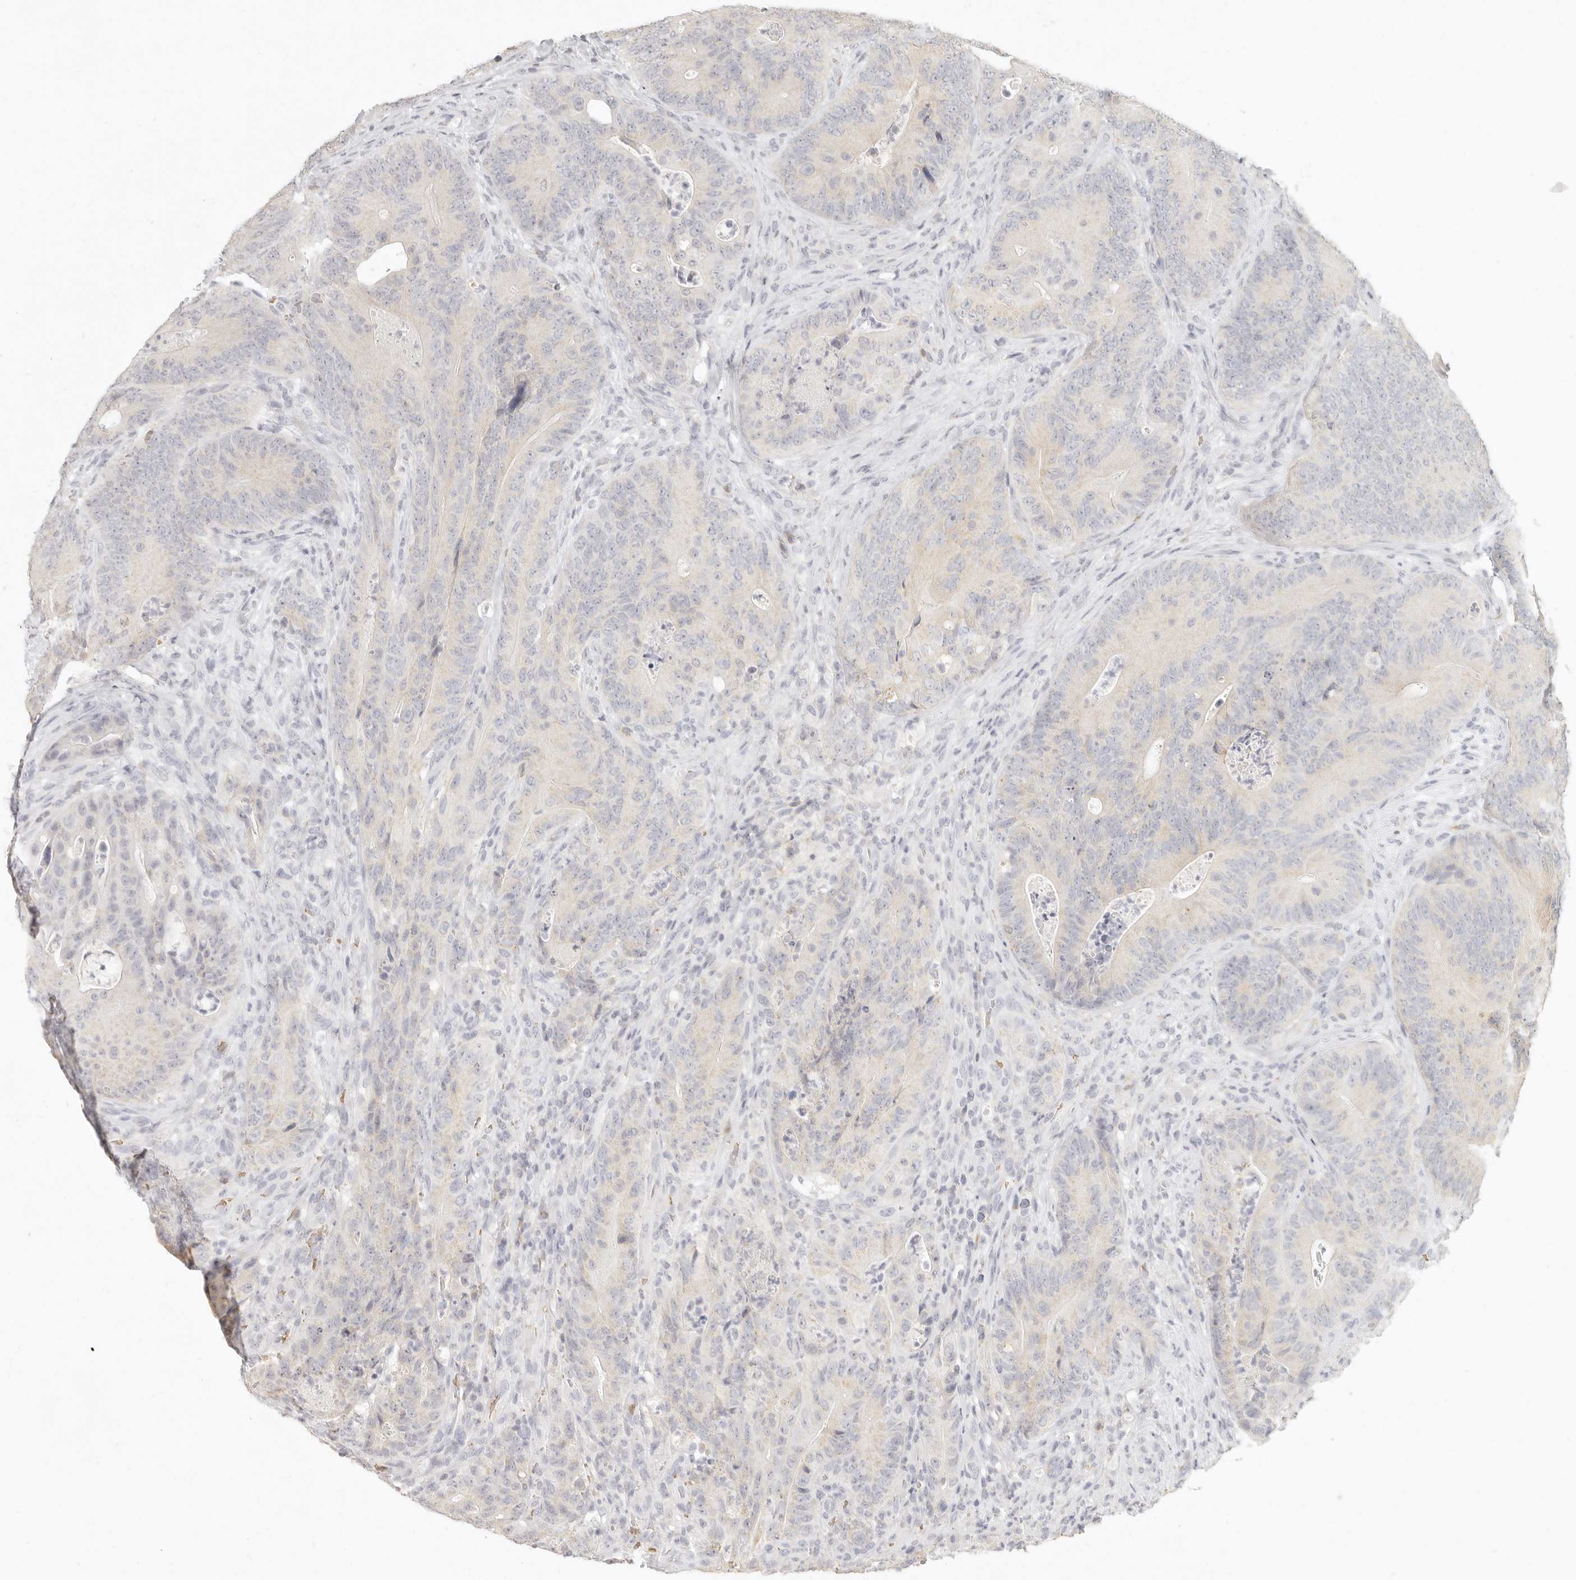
{"staining": {"intensity": "negative", "quantity": "none", "location": "none"}, "tissue": "colorectal cancer", "cell_type": "Tumor cells", "image_type": "cancer", "snomed": [{"axis": "morphology", "description": "Normal tissue, NOS"}, {"axis": "topography", "description": "Colon"}], "caption": "A high-resolution photomicrograph shows IHC staining of colorectal cancer, which shows no significant staining in tumor cells. Brightfield microscopy of immunohistochemistry (IHC) stained with DAB (brown) and hematoxylin (blue), captured at high magnification.", "gene": "NIBAN1", "patient": {"sex": "female", "age": 82}}